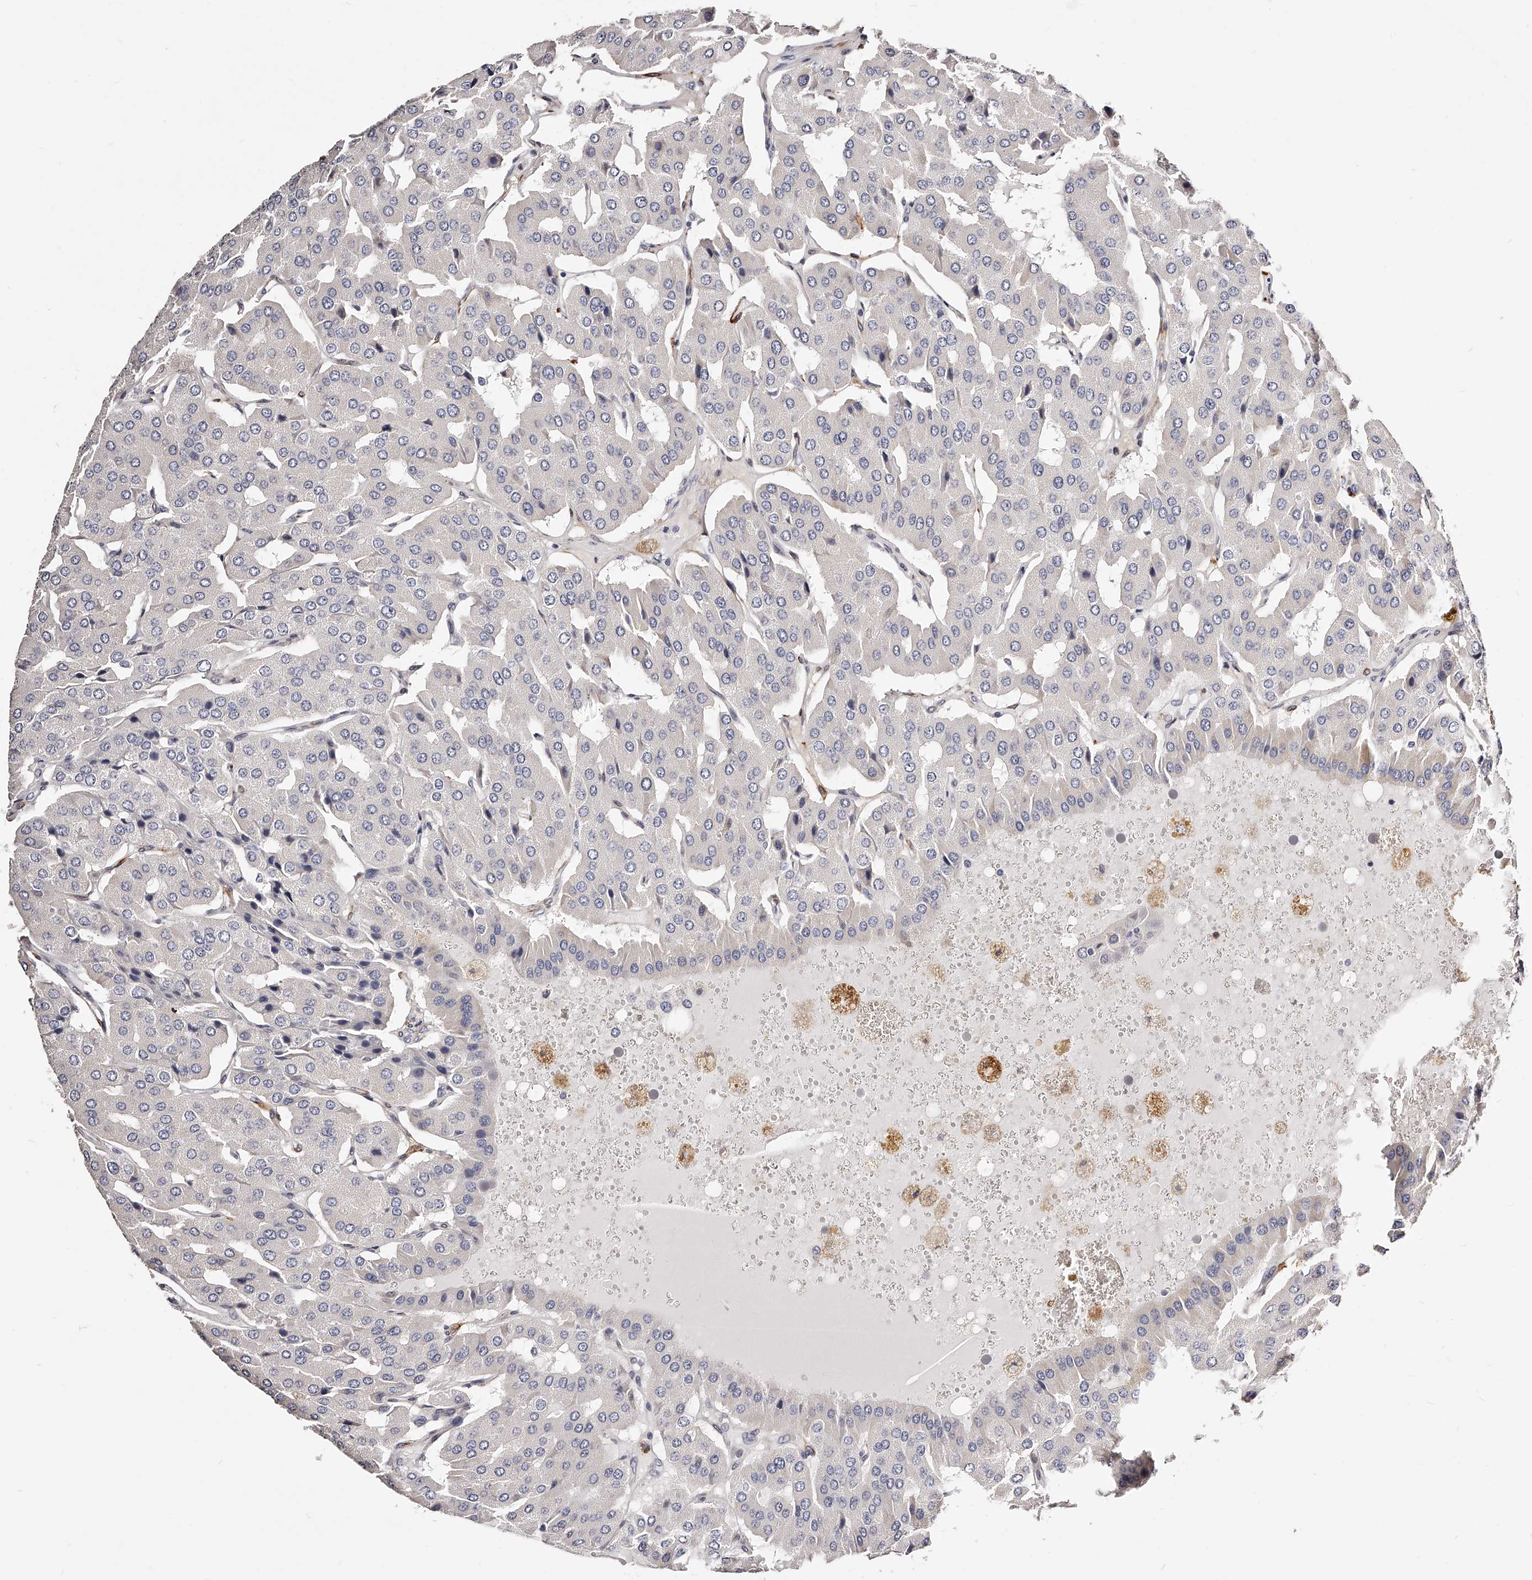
{"staining": {"intensity": "negative", "quantity": "none", "location": "none"}, "tissue": "parathyroid gland", "cell_type": "Glandular cells", "image_type": "normal", "snomed": [{"axis": "morphology", "description": "Normal tissue, NOS"}, {"axis": "morphology", "description": "Adenoma, NOS"}, {"axis": "topography", "description": "Parathyroid gland"}], "caption": "Glandular cells are negative for protein expression in normal human parathyroid gland. (Stains: DAB immunohistochemistry (IHC) with hematoxylin counter stain, Microscopy: brightfield microscopy at high magnification).", "gene": "CD82", "patient": {"sex": "female", "age": 86}}